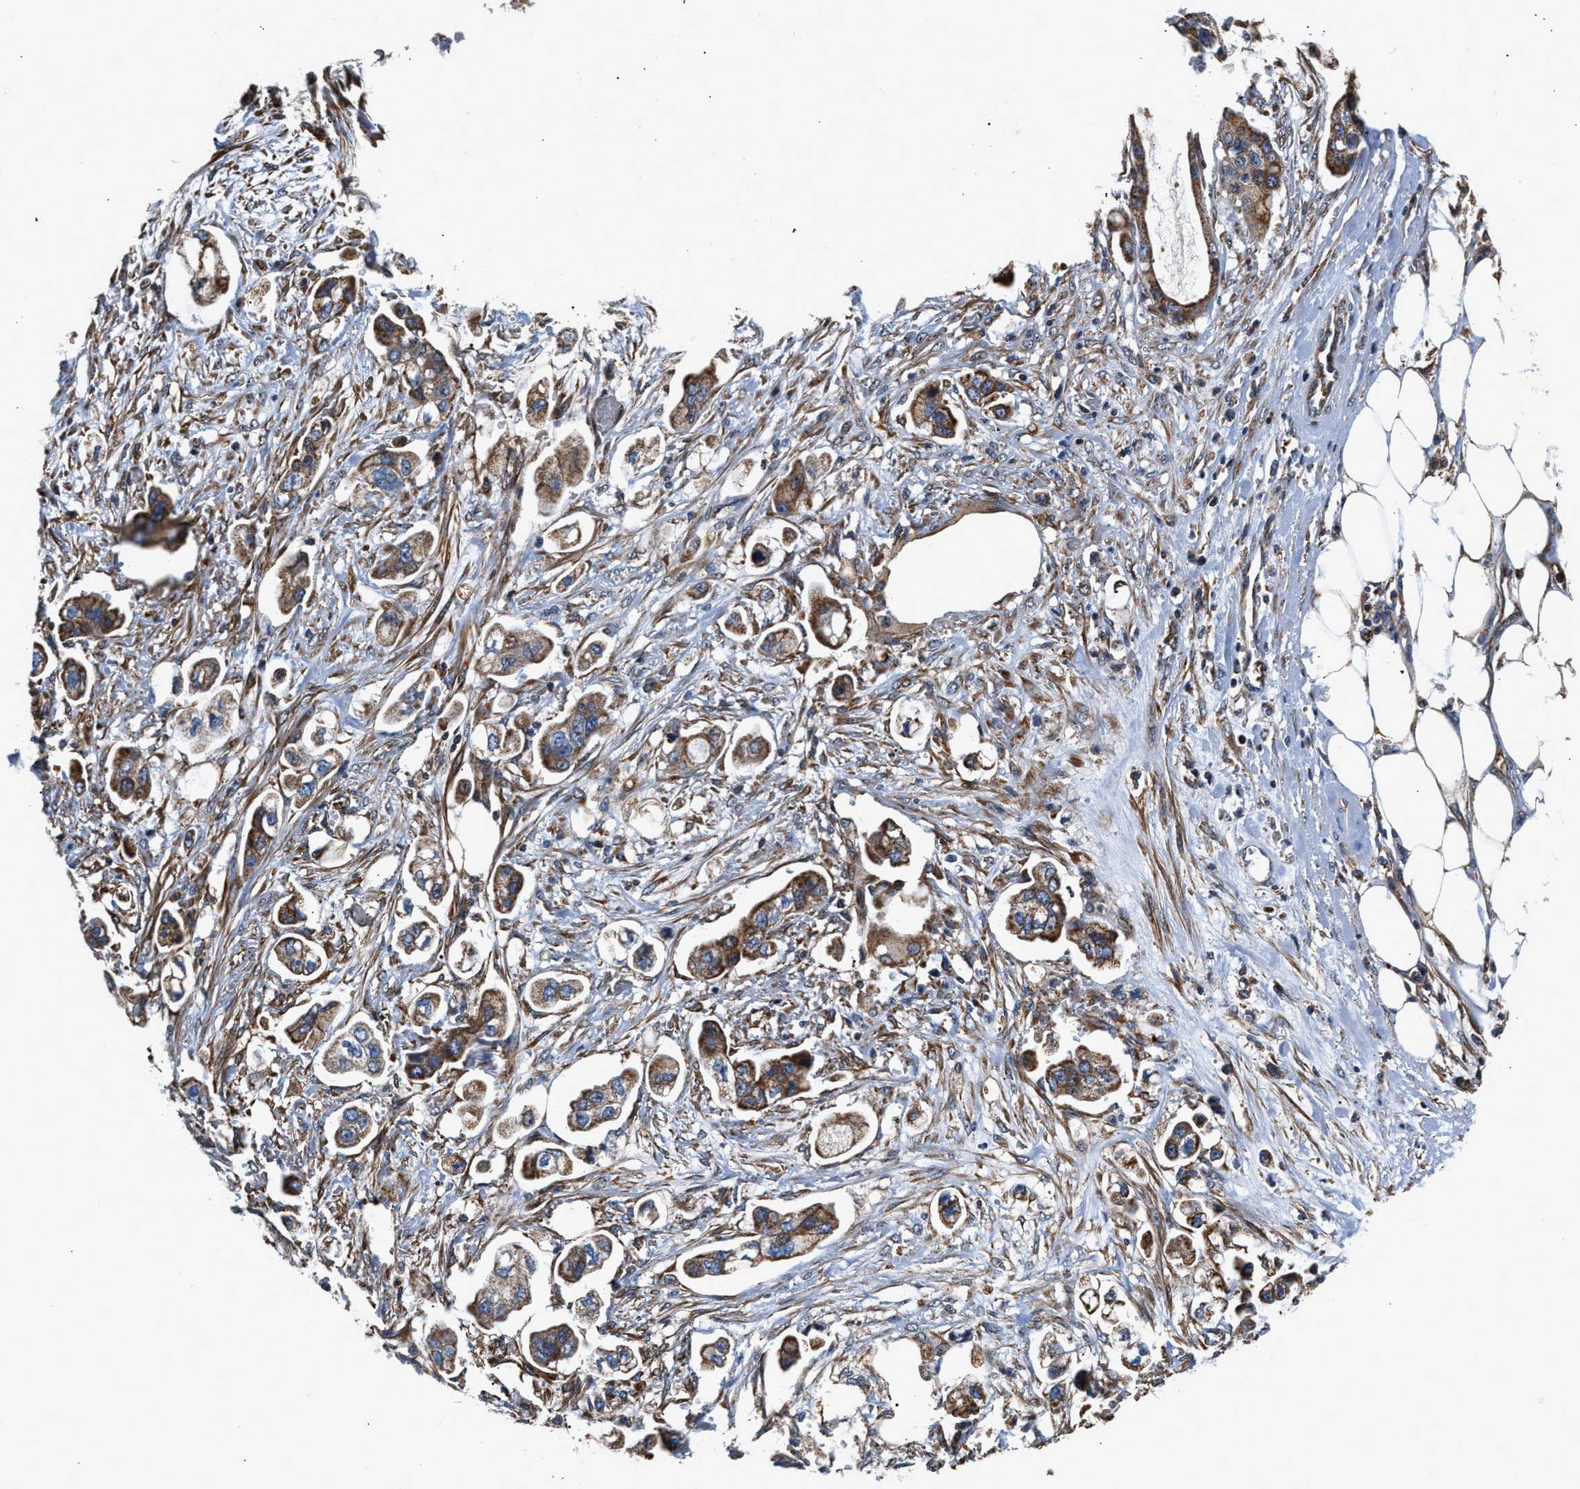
{"staining": {"intensity": "moderate", "quantity": ">75%", "location": "cytoplasmic/membranous"}, "tissue": "stomach cancer", "cell_type": "Tumor cells", "image_type": "cancer", "snomed": [{"axis": "morphology", "description": "Adenocarcinoma, NOS"}, {"axis": "topography", "description": "Stomach"}], "caption": "Protein staining shows moderate cytoplasmic/membranous staining in approximately >75% of tumor cells in stomach adenocarcinoma. (IHC, brightfield microscopy, high magnification).", "gene": "SGK1", "patient": {"sex": "male", "age": 62}}